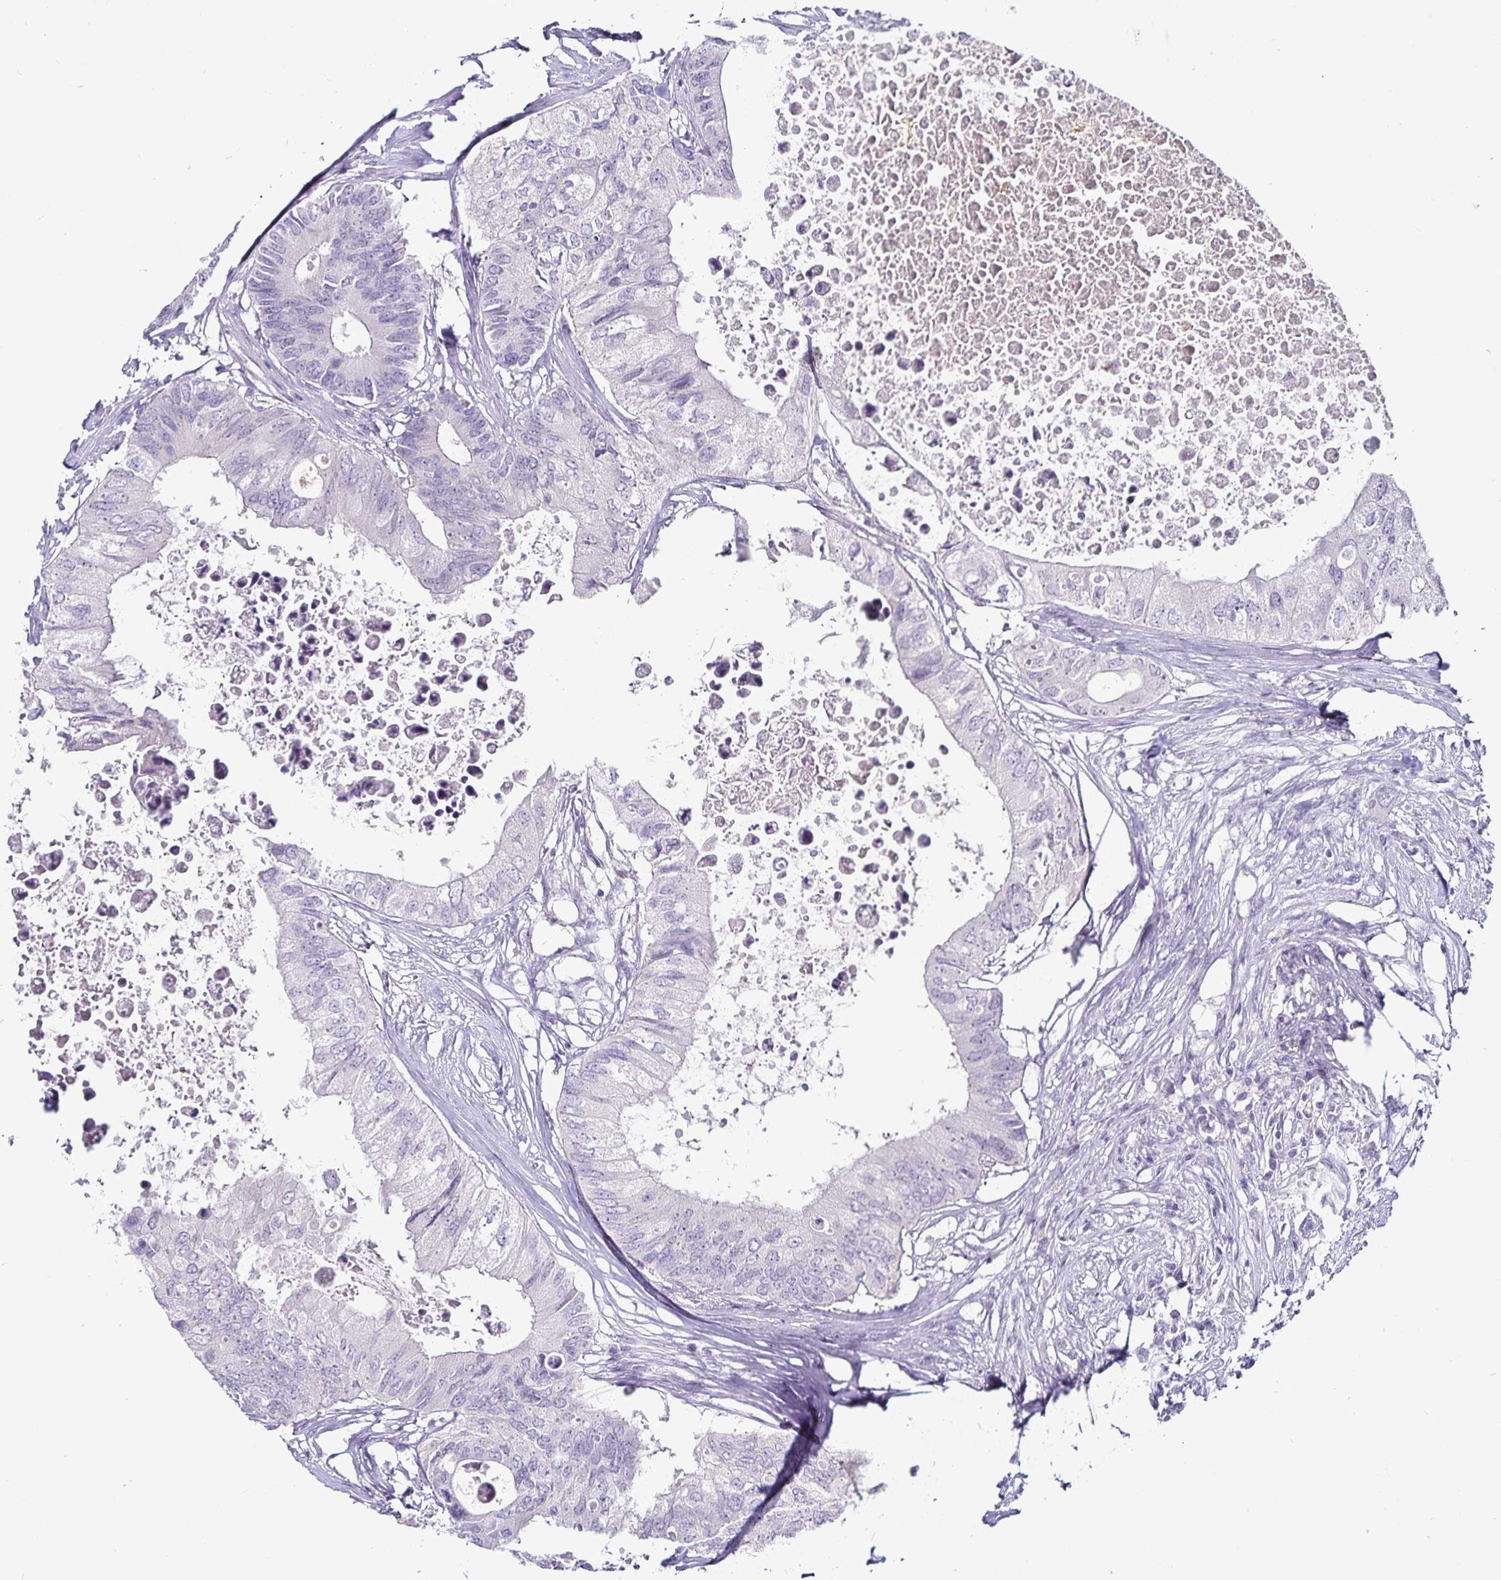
{"staining": {"intensity": "negative", "quantity": "none", "location": "none"}, "tissue": "colorectal cancer", "cell_type": "Tumor cells", "image_type": "cancer", "snomed": [{"axis": "morphology", "description": "Adenocarcinoma, NOS"}, {"axis": "topography", "description": "Colon"}], "caption": "High magnification brightfield microscopy of colorectal cancer stained with DAB (3,3'-diaminobenzidine) (brown) and counterstained with hematoxylin (blue): tumor cells show no significant staining.", "gene": "CA12", "patient": {"sex": "male", "age": 71}}